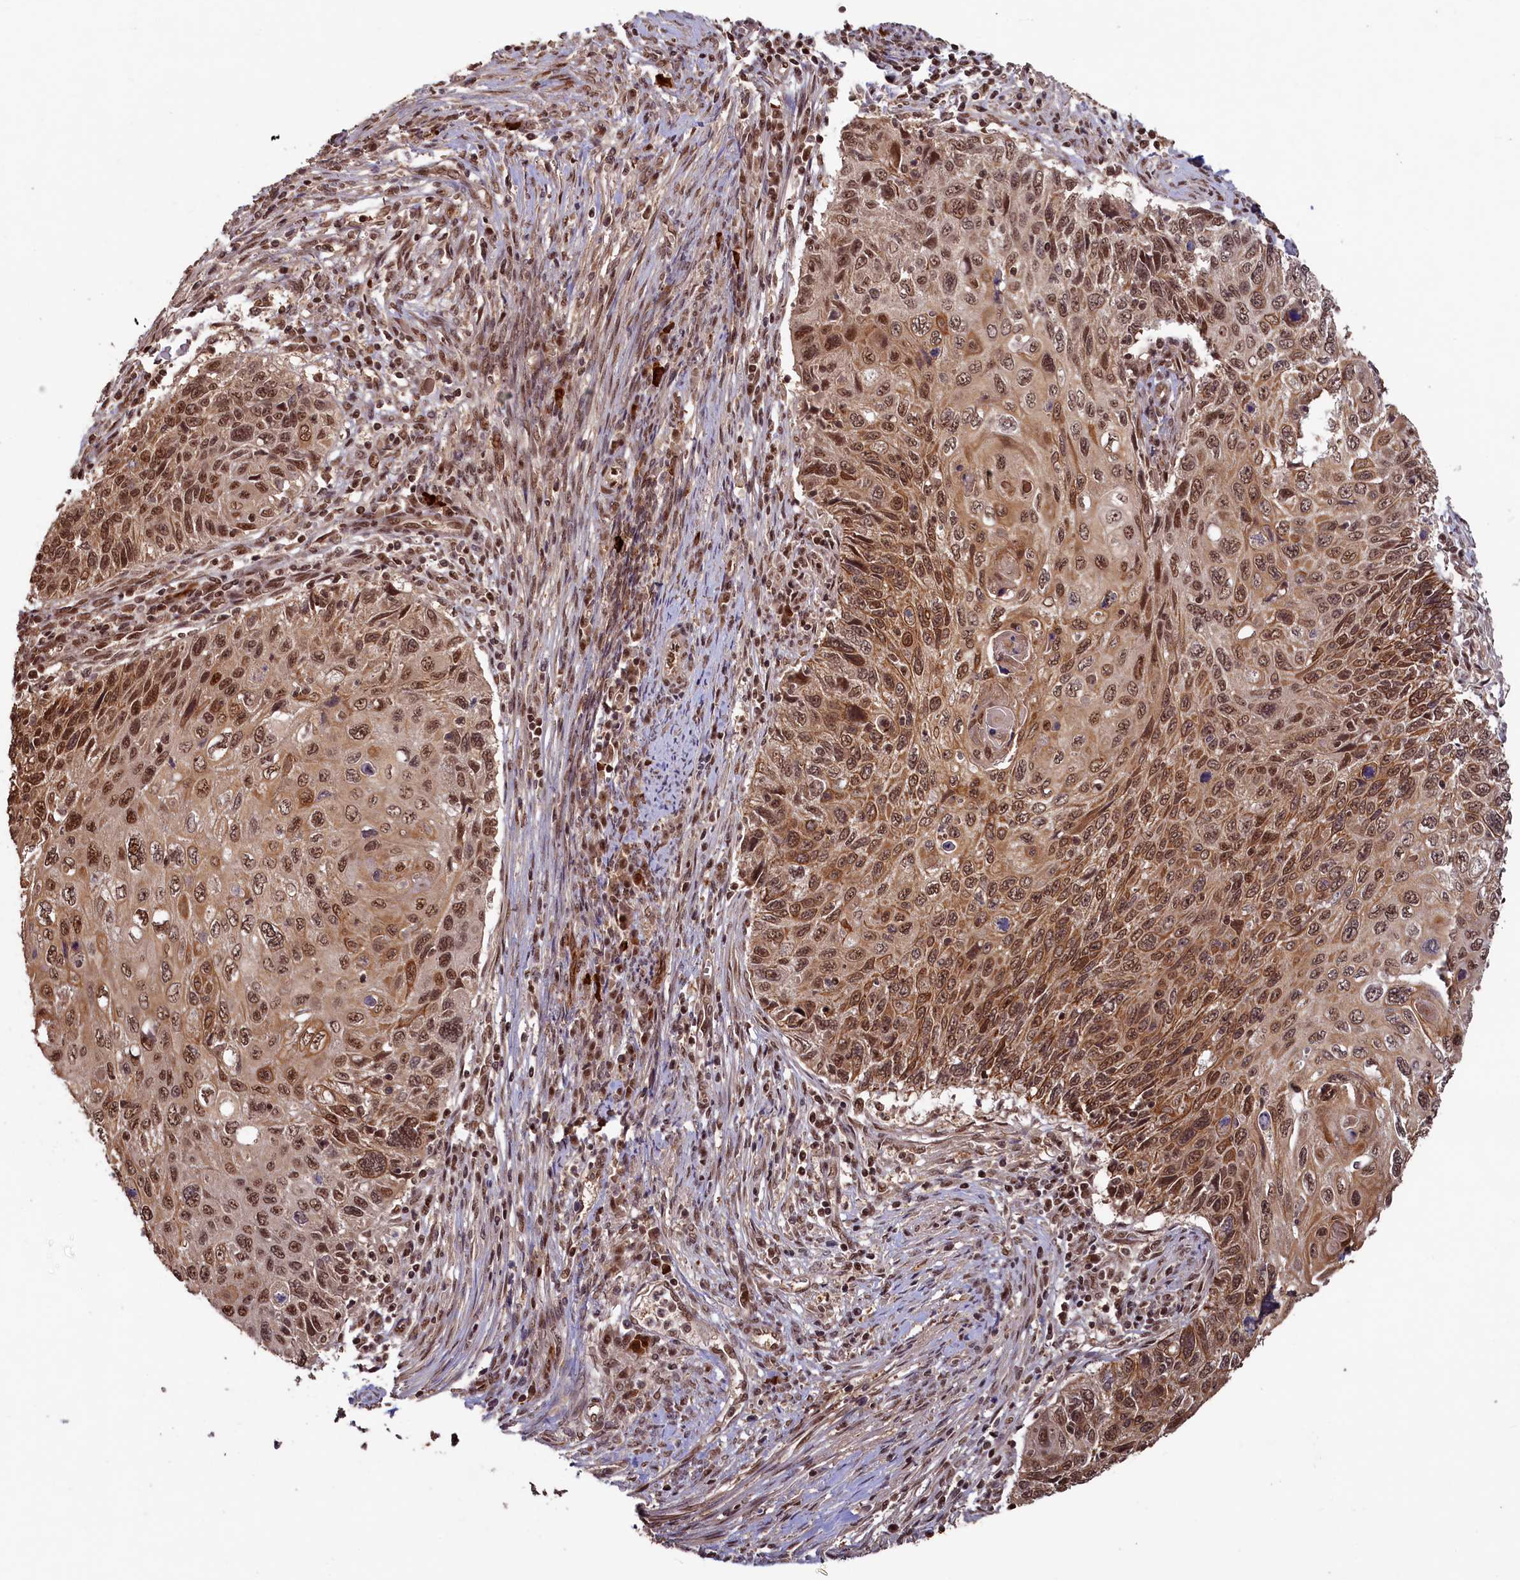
{"staining": {"intensity": "moderate", "quantity": ">75%", "location": "cytoplasmic/membranous,nuclear"}, "tissue": "cervical cancer", "cell_type": "Tumor cells", "image_type": "cancer", "snomed": [{"axis": "morphology", "description": "Squamous cell carcinoma, NOS"}, {"axis": "topography", "description": "Cervix"}], "caption": "A medium amount of moderate cytoplasmic/membranous and nuclear staining is seen in about >75% of tumor cells in squamous cell carcinoma (cervical) tissue.", "gene": "NAE1", "patient": {"sex": "female", "age": 70}}